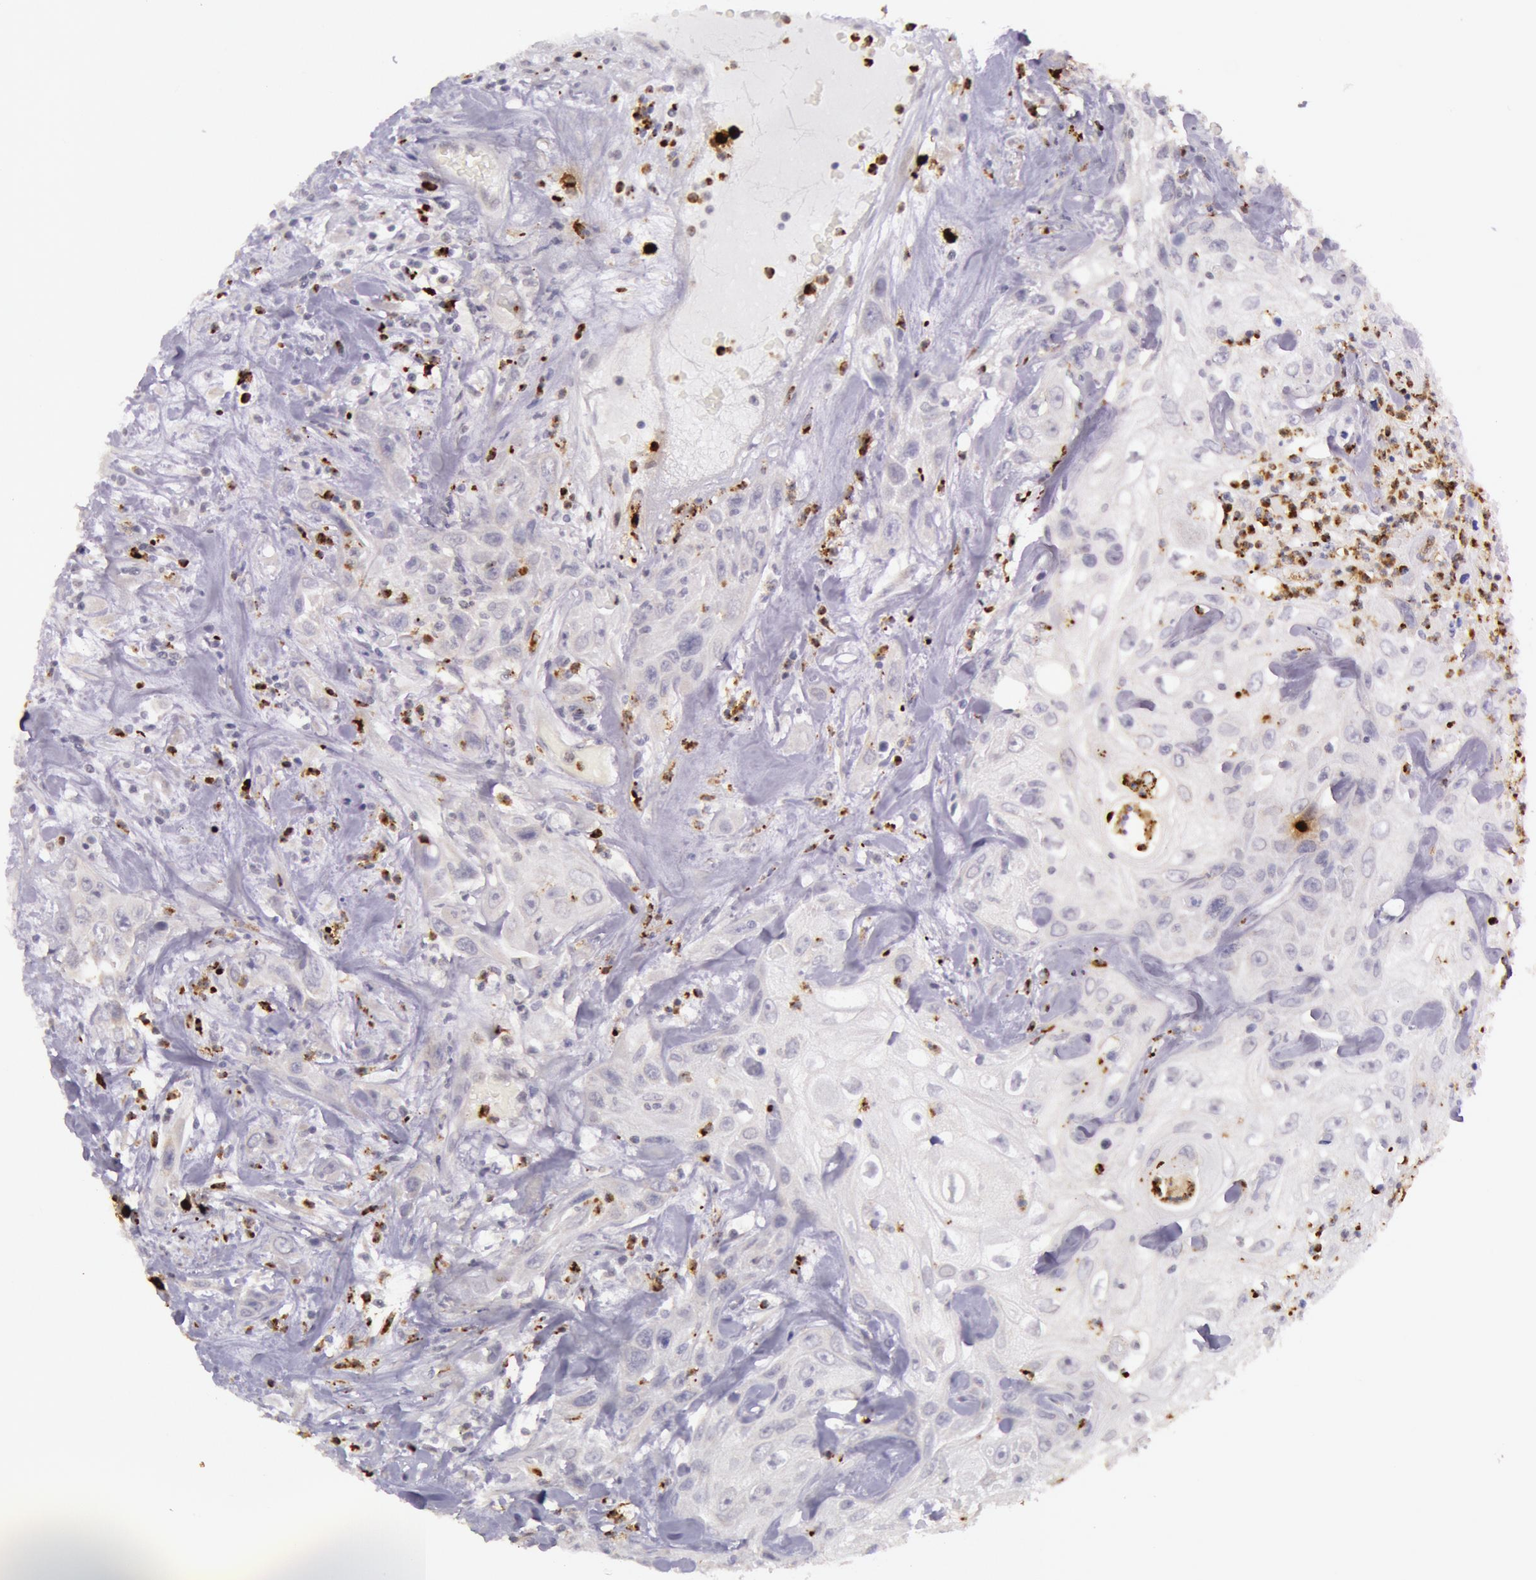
{"staining": {"intensity": "negative", "quantity": "none", "location": "none"}, "tissue": "urothelial cancer", "cell_type": "Tumor cells", "image_type": "cancer", "snomed": [{"axis": "morphology", "description": "Urothelial carcinoma, High grade"}, {"axis": "topography", "description": "Urinary bladder"}], "caption": "A micrograph of urothelial cancer stained for a protein exhibits no brown staining in tumor cells.", "gene": "KDM6A", "patient": {"sex": "female", "age": 84}}